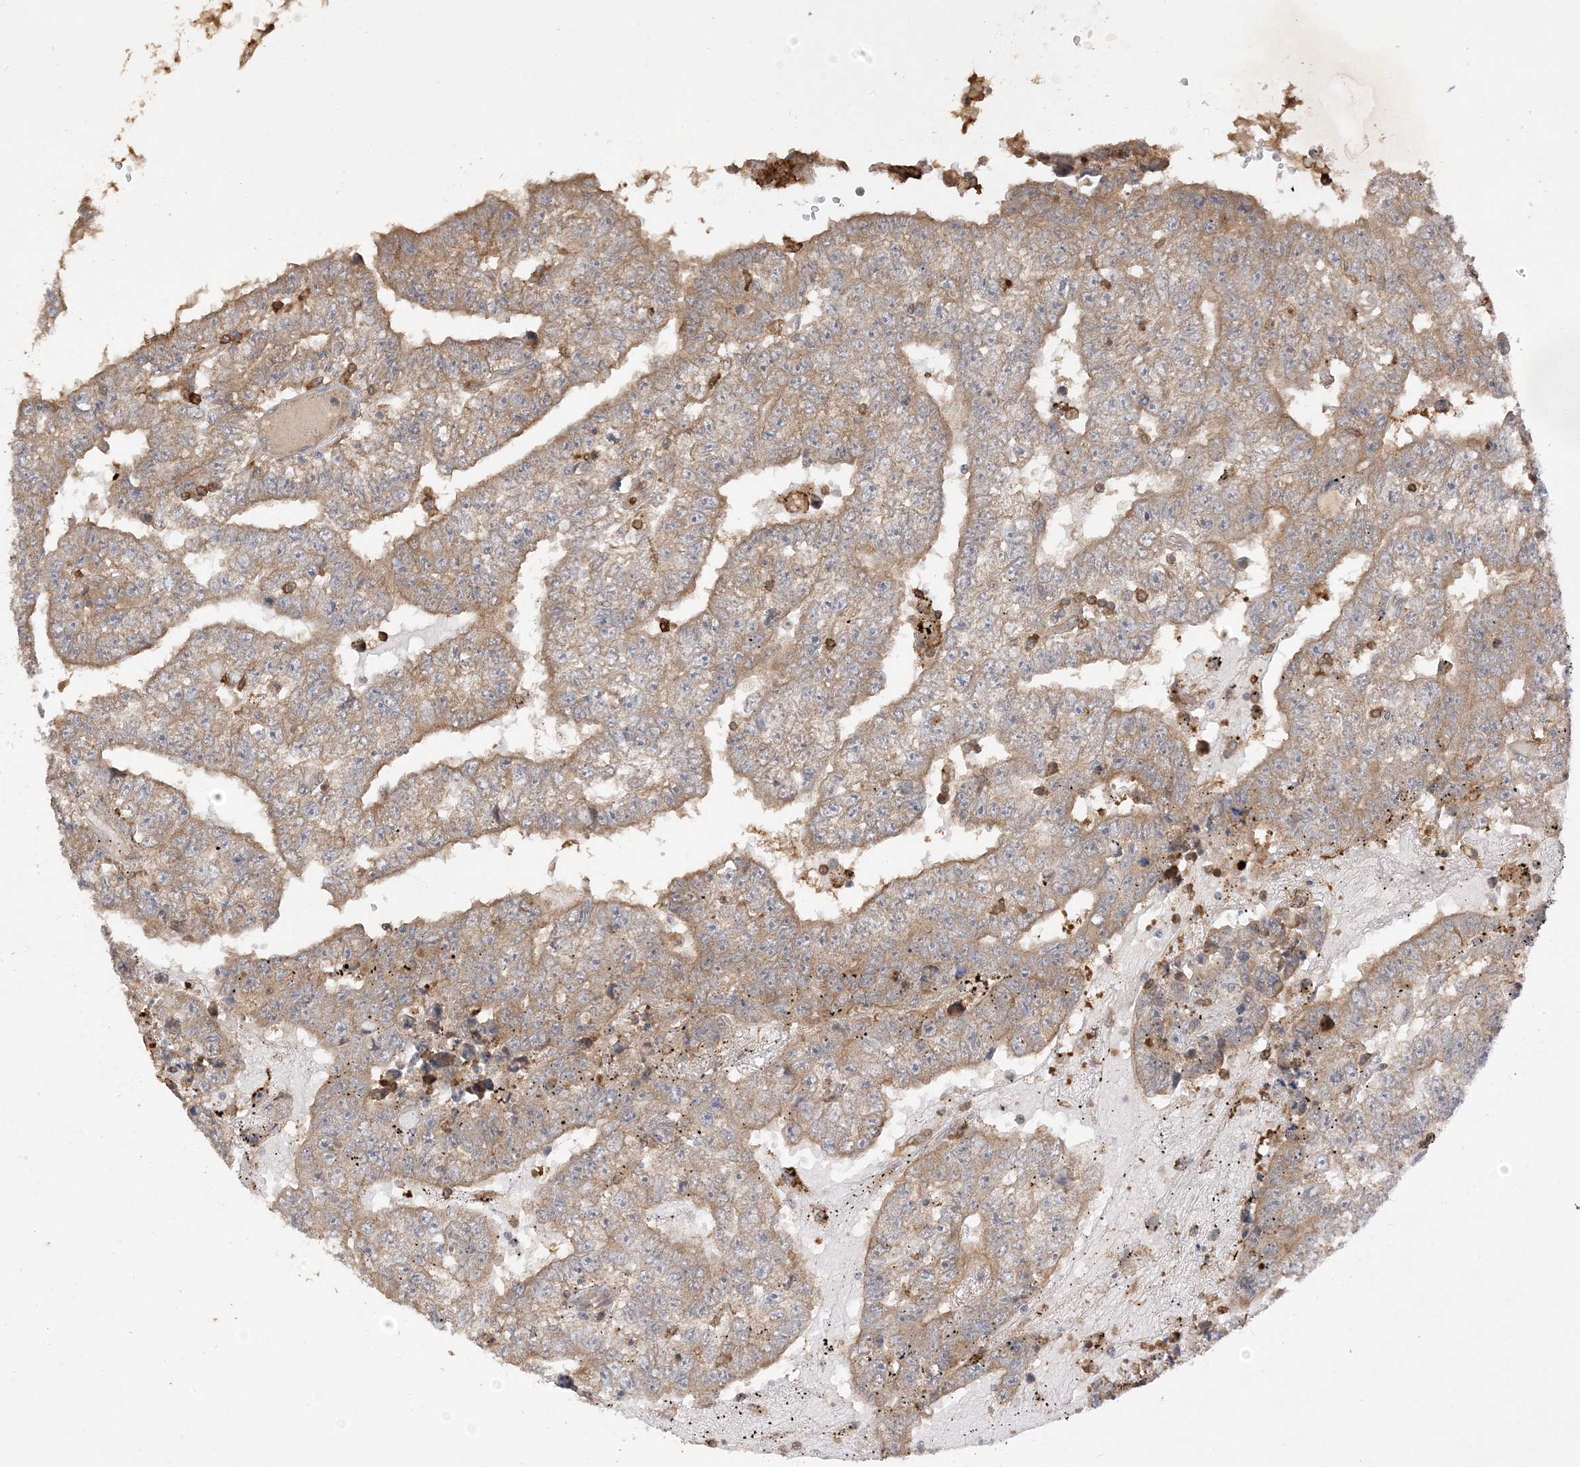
{"staining": {"intensity": "moderate", "quantity": ">75%", "location": "cytoplasmic/membranous"}, "tissue": "testis cancer", "cell_type": "Tumor cells", "image_type": "cancer", "snomed": [{"axis": "morphology", "description": "Carcinoma, Embryonal, NOS"}, {"axis": "topography", "description": "Testis"}], "caption": "A high-resolution image shows immunohistochemistry staining of embryonal carcinoma (testis), which demonstrates moderate cytoplasmic/membranous positivity in approximately >75% of tumor cells.", "gene": "PHACTR2", "patient": {"sex": "male", "age": 25}}